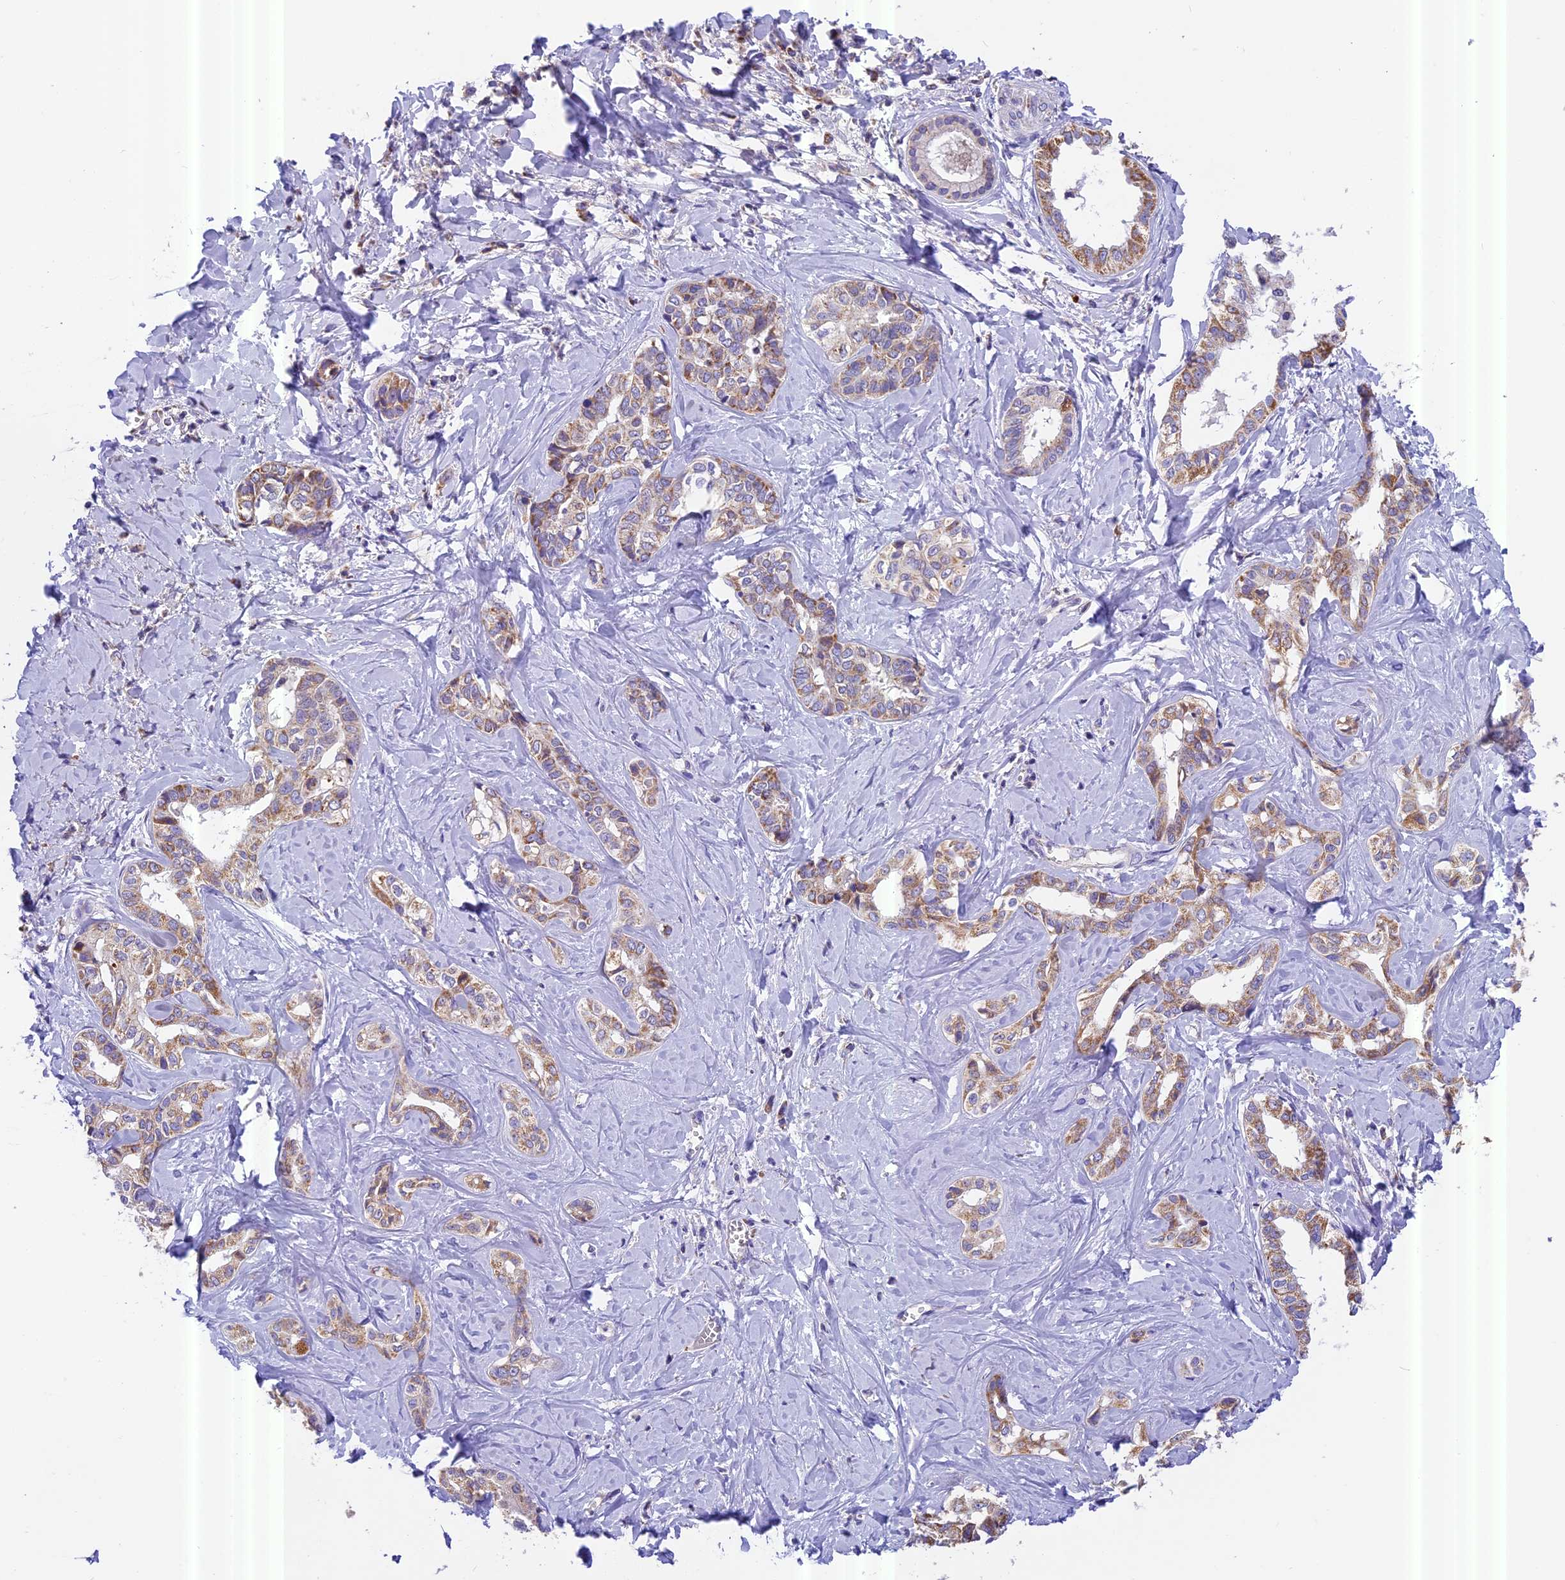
{"staining": {"intensity": "moderate", "quantity": "25%-75%", "location": "cytoplasmic/membranous"}, "tissue": "liver cancer", "cell_type": "Tumor cells", "image_type": "cancer", "snomed": [{"axis": "morphology", "description": "Cholangiocarcinoma"}, {"axis": "topography", "description": "Liver"}], "caption": "Protein expression analysis of human cholangiocarcinoma (liver) reveals moderate cytoplasmic/membranous positivity in approximately 25%-75% of tumor cells.", "gene": "MGME1", "patient": {"sex": "female", "age": 77}}